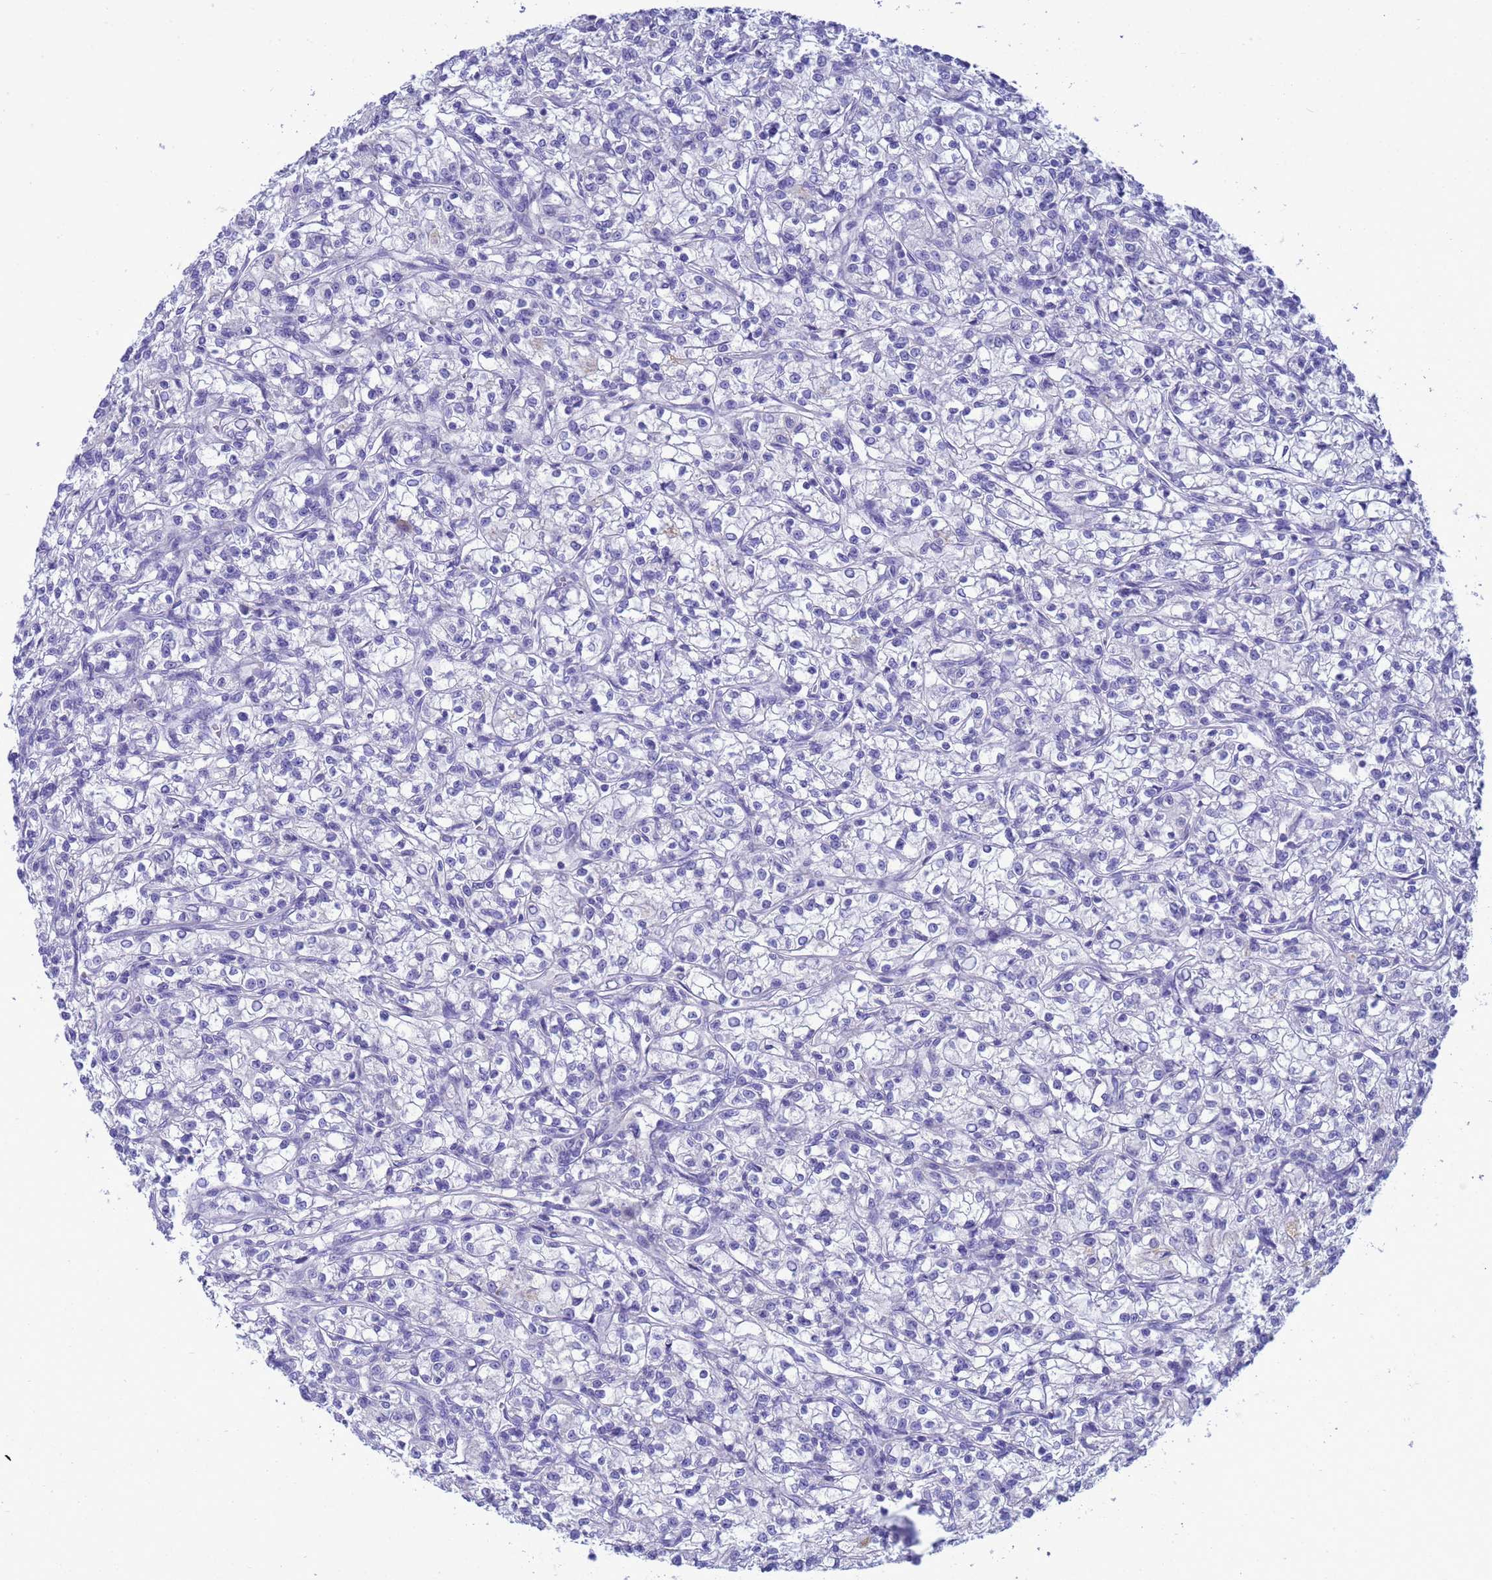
{"staining": {"intensity": "negative", "quantity": "none", "location": "none"}, "tissue": "renal cancer", "cell_type": "Tumor cells", "image_type": "cancer", "snomed": [{"axis": "morphology", "description": "Adenocarcinoma, NOS"}, {"axis": "topography", "description": "Kidney"}], "caption": "Immunohistochemistry (IHC) of human adenocarcinoma (renal) shows no staining in tumor cells.", "gene": "SYCN", "patient": {"sex": "female", "age": 59}}